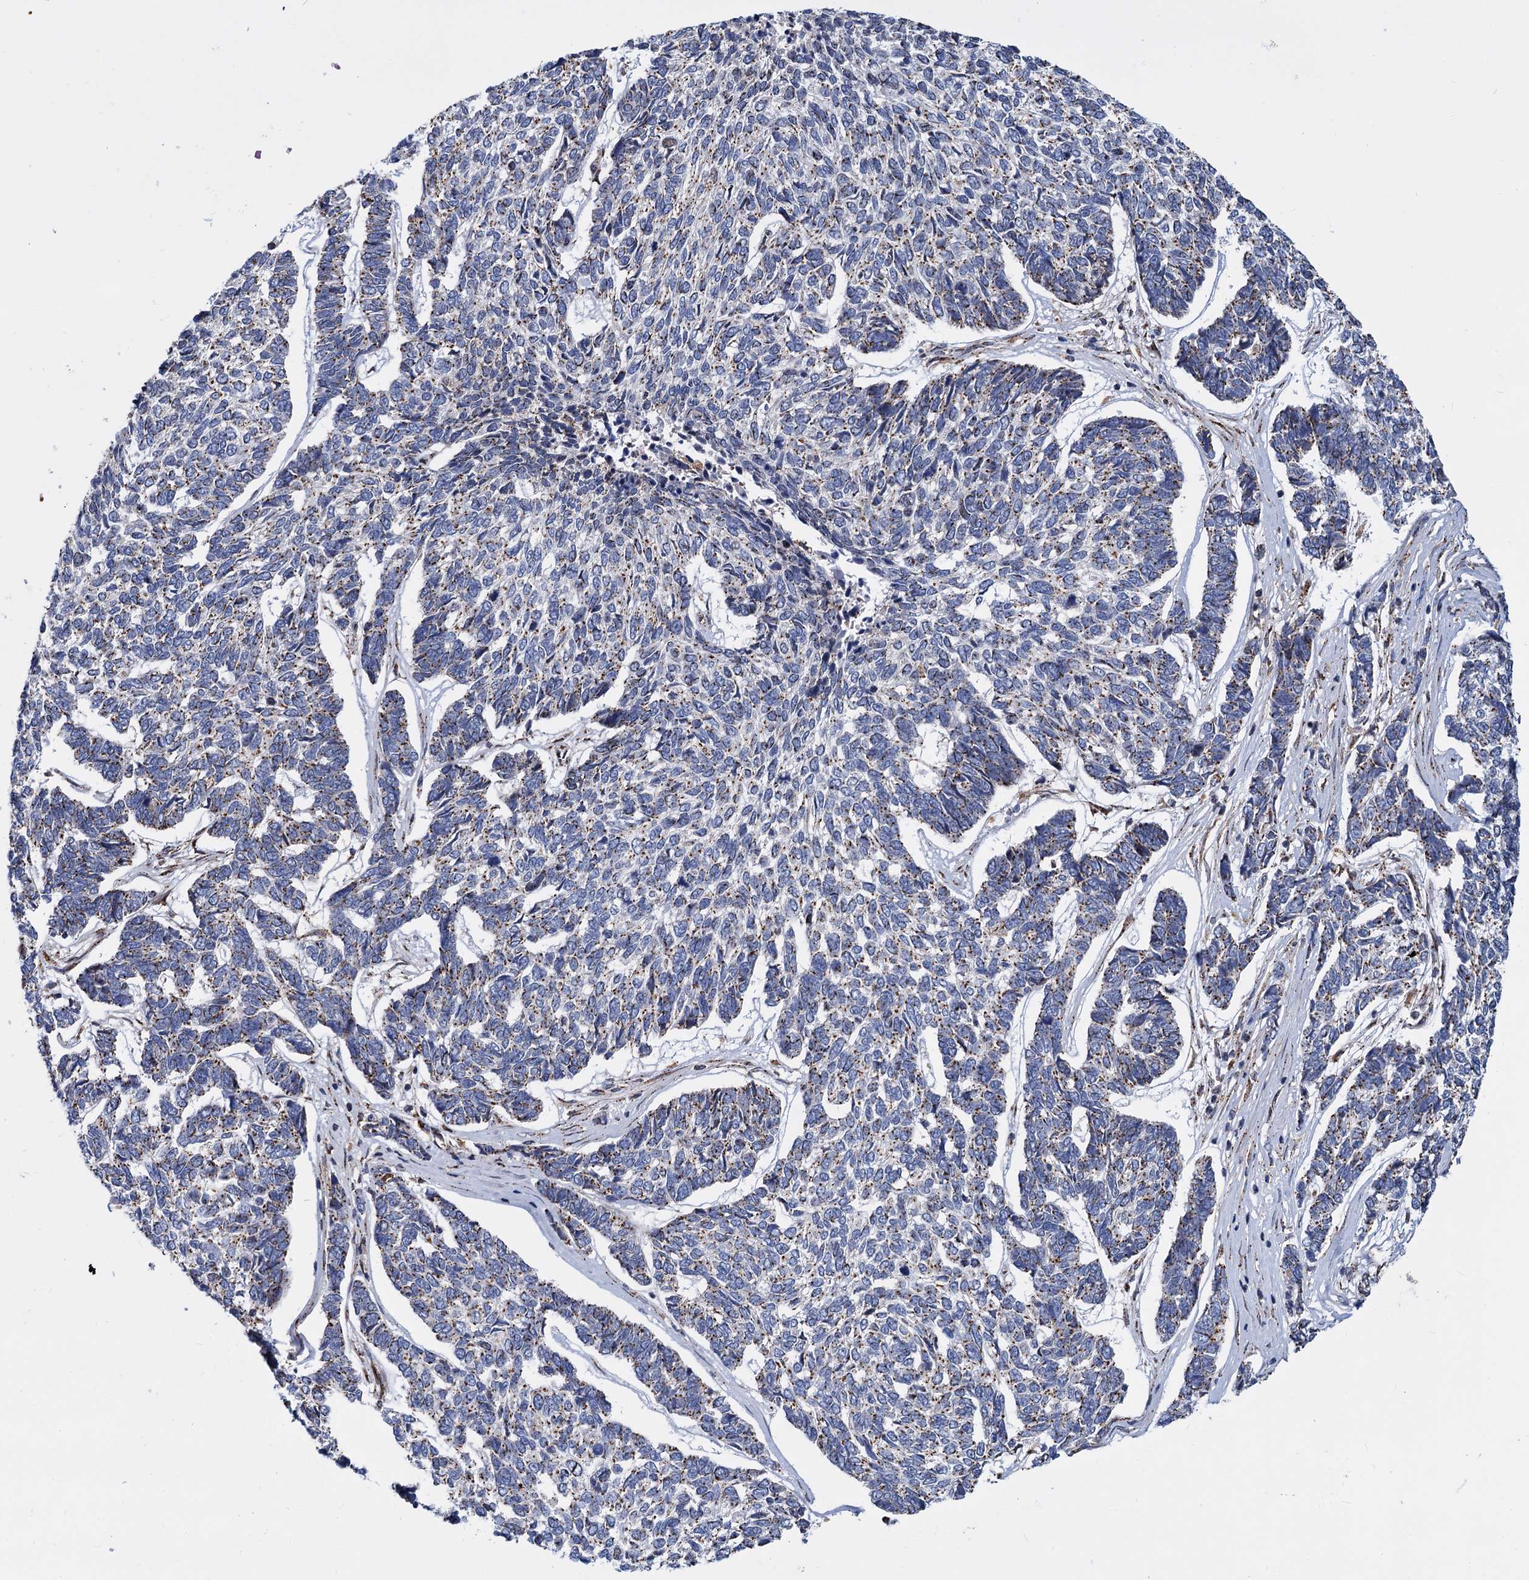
{"staining": {"intensity": "weak", "quantity": ">75%", "location": "cytoplasmic/membranous"}, "tissue": "skin cancer", "cell_type": "Tumor cells", "image_type": "cancer", "snomed": [{"axis": "morphology", "description": "Basal cell carcinoma"}, {"axis": "topography", "description": "Skin"}], "caption": "Basal cell carcinoma (skin) stained with DAB (3,3'-diaminobenzidine) IHC reveals low levels of weak cytoplasmic/membranous expression in approximately >75% of tumor cells.", "gene": "SUPT20H", "patient": {"sex": "female", "age": 65}}